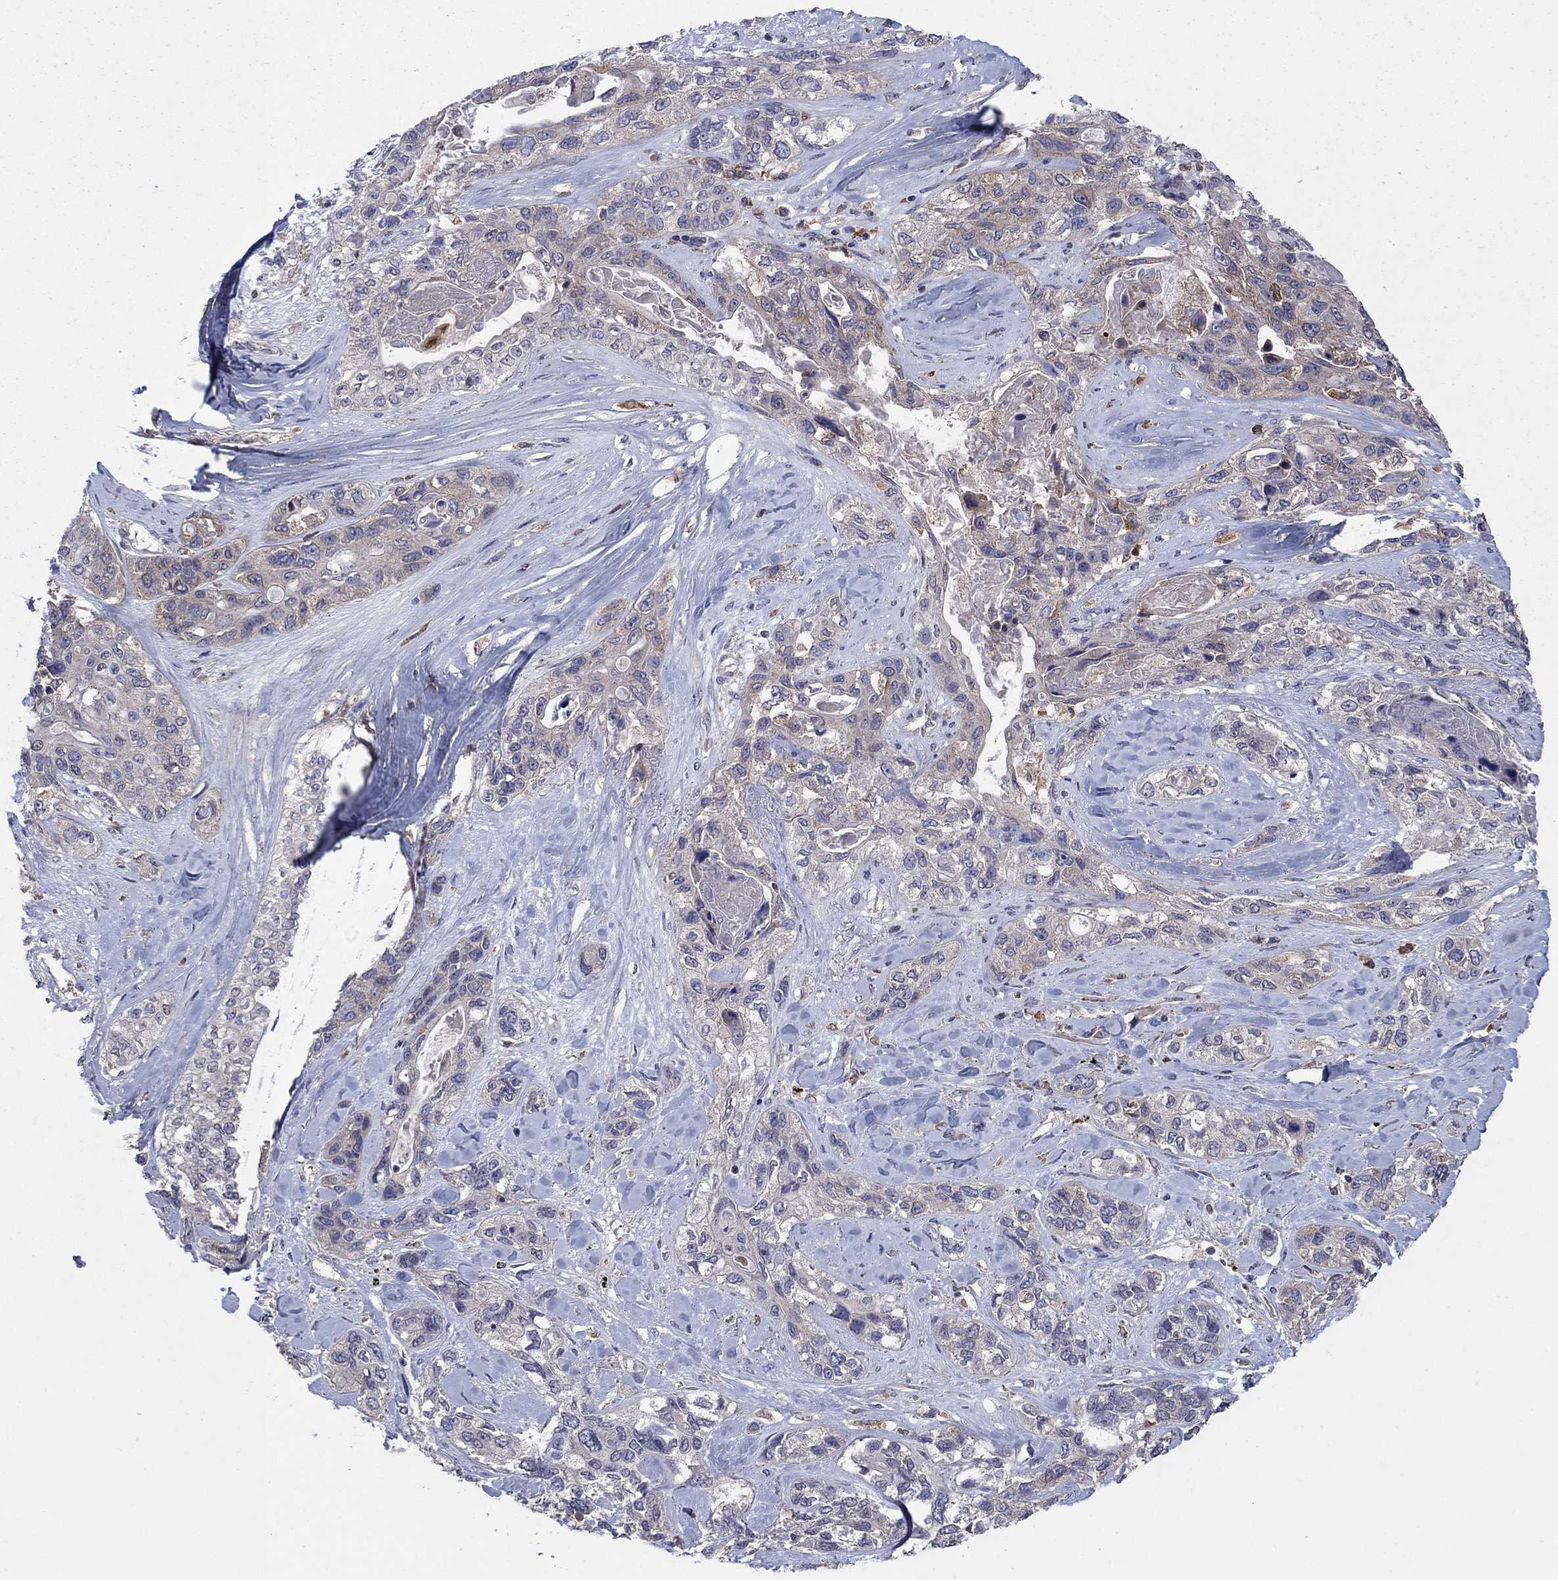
{"staining": {"intensity": "negative", "quantity": "none", "location": "none"}, "tissue": "lung cancer", "cell_type": "Tumor cells", "image_type": "cancer", "snomed": [{"axis": "morphology", "description": "Squamous cell carcinoma, NOS"}, {"axis": "topography", "description": "Lung"}], "caption": "DAB immunohistochemical staining of squamous cell carcinoma (lung) exhibits no significant expression in tumor cells.", "gene": "MEA1", "patient": {"sex": "female", "age": 70}}